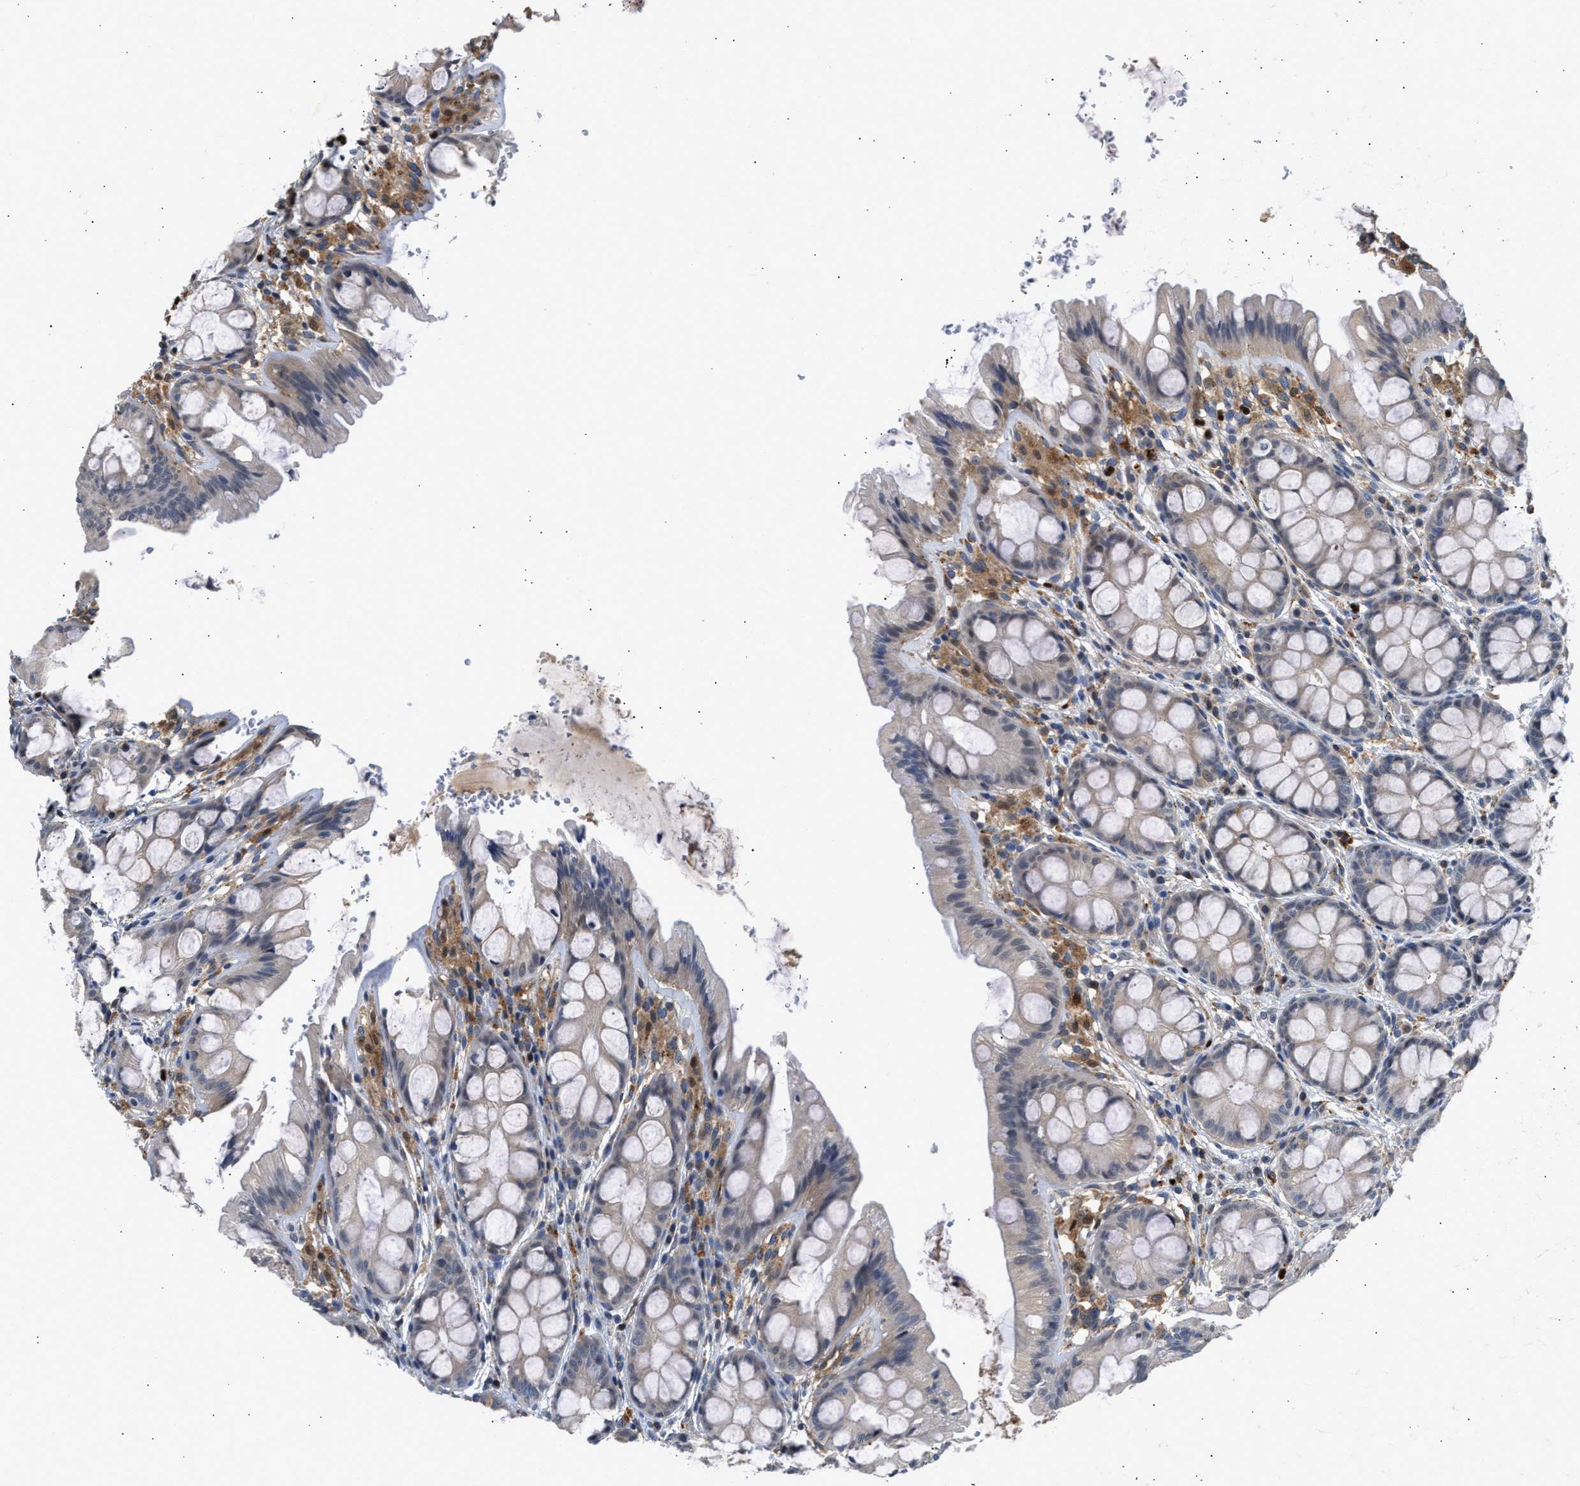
{"staining": {"intensity": "moderate", "quantity": ">75%", "location": "cytoplasmic/membranous"}, "tissue": "colon", "cell_type": "Endothelial cells", "image_type": "normal", "snomed": [{"axis": "morphology", "description": "Normal tissue, NOS"}, {"axis": "topography", "description": "Colon"}], "caption": "Protein staining demonstrates moderate cytoplasmic/membranous expression in about >75% of endothelial cells in benign colon.", "gene": "PPM1L", "patient": {"sex": "male", "age": 47}}